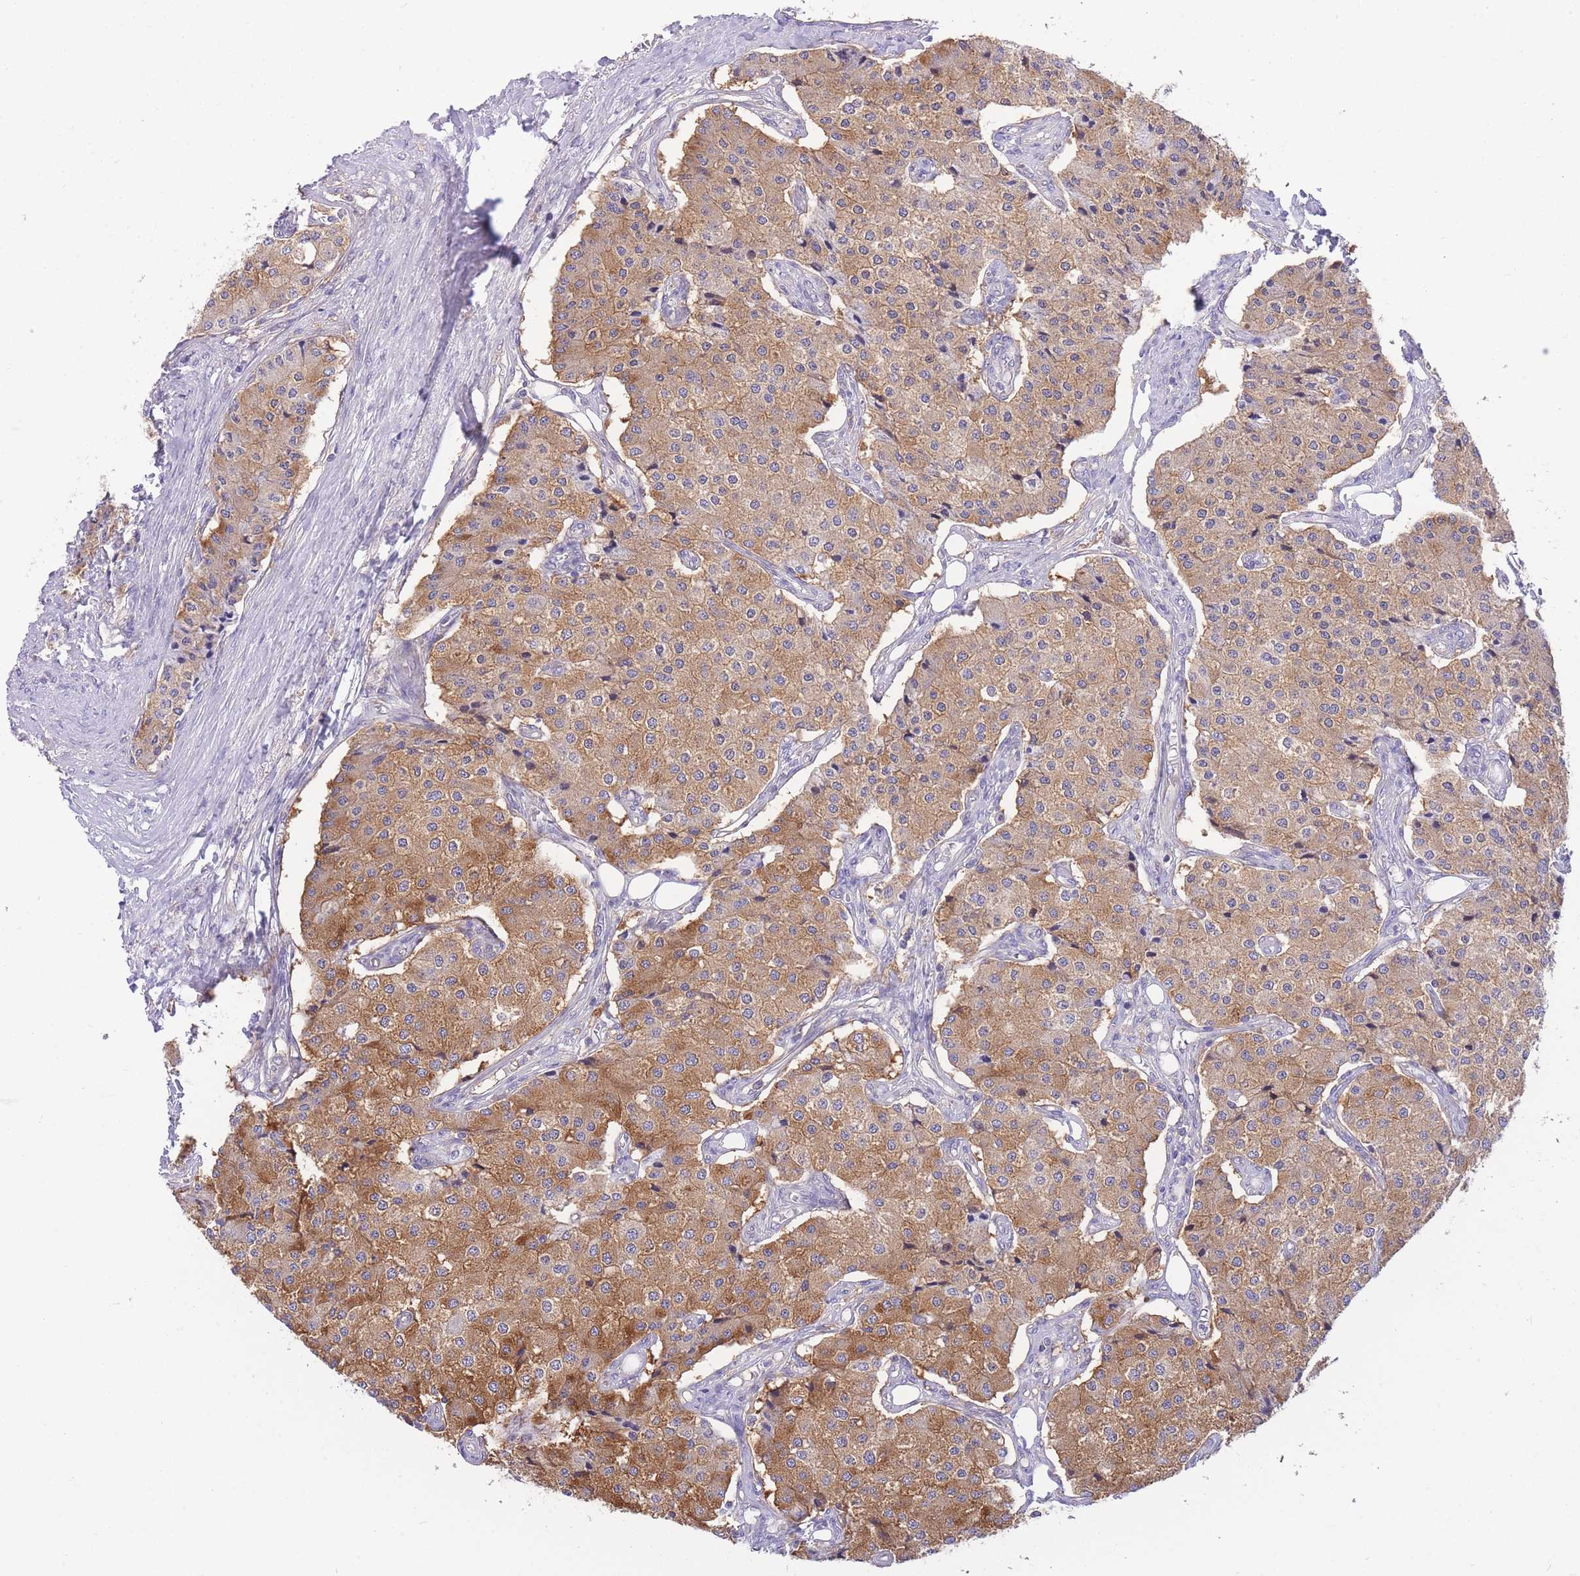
{"staining": {"intensity": "moderate", "quantity": ">75%", "location": "cytoplasmic/membranous"}, "tissue": "carcinoid", "cell_type": "Tumor cells", "image_type": "cancer", "snomed": [{"axis": "morphology", "description": "Carcinoid, malignant, NOS"}, {"axis": "topography", "description": "Colon"}], "caption": "Protein positivity by IHC reveals moderate cytoplasmic/membranous expression in approximately >75% of tumor cells in carcinoid.", "gene": "NAMPT", "patient": {"sex": "female", "age": 52}}